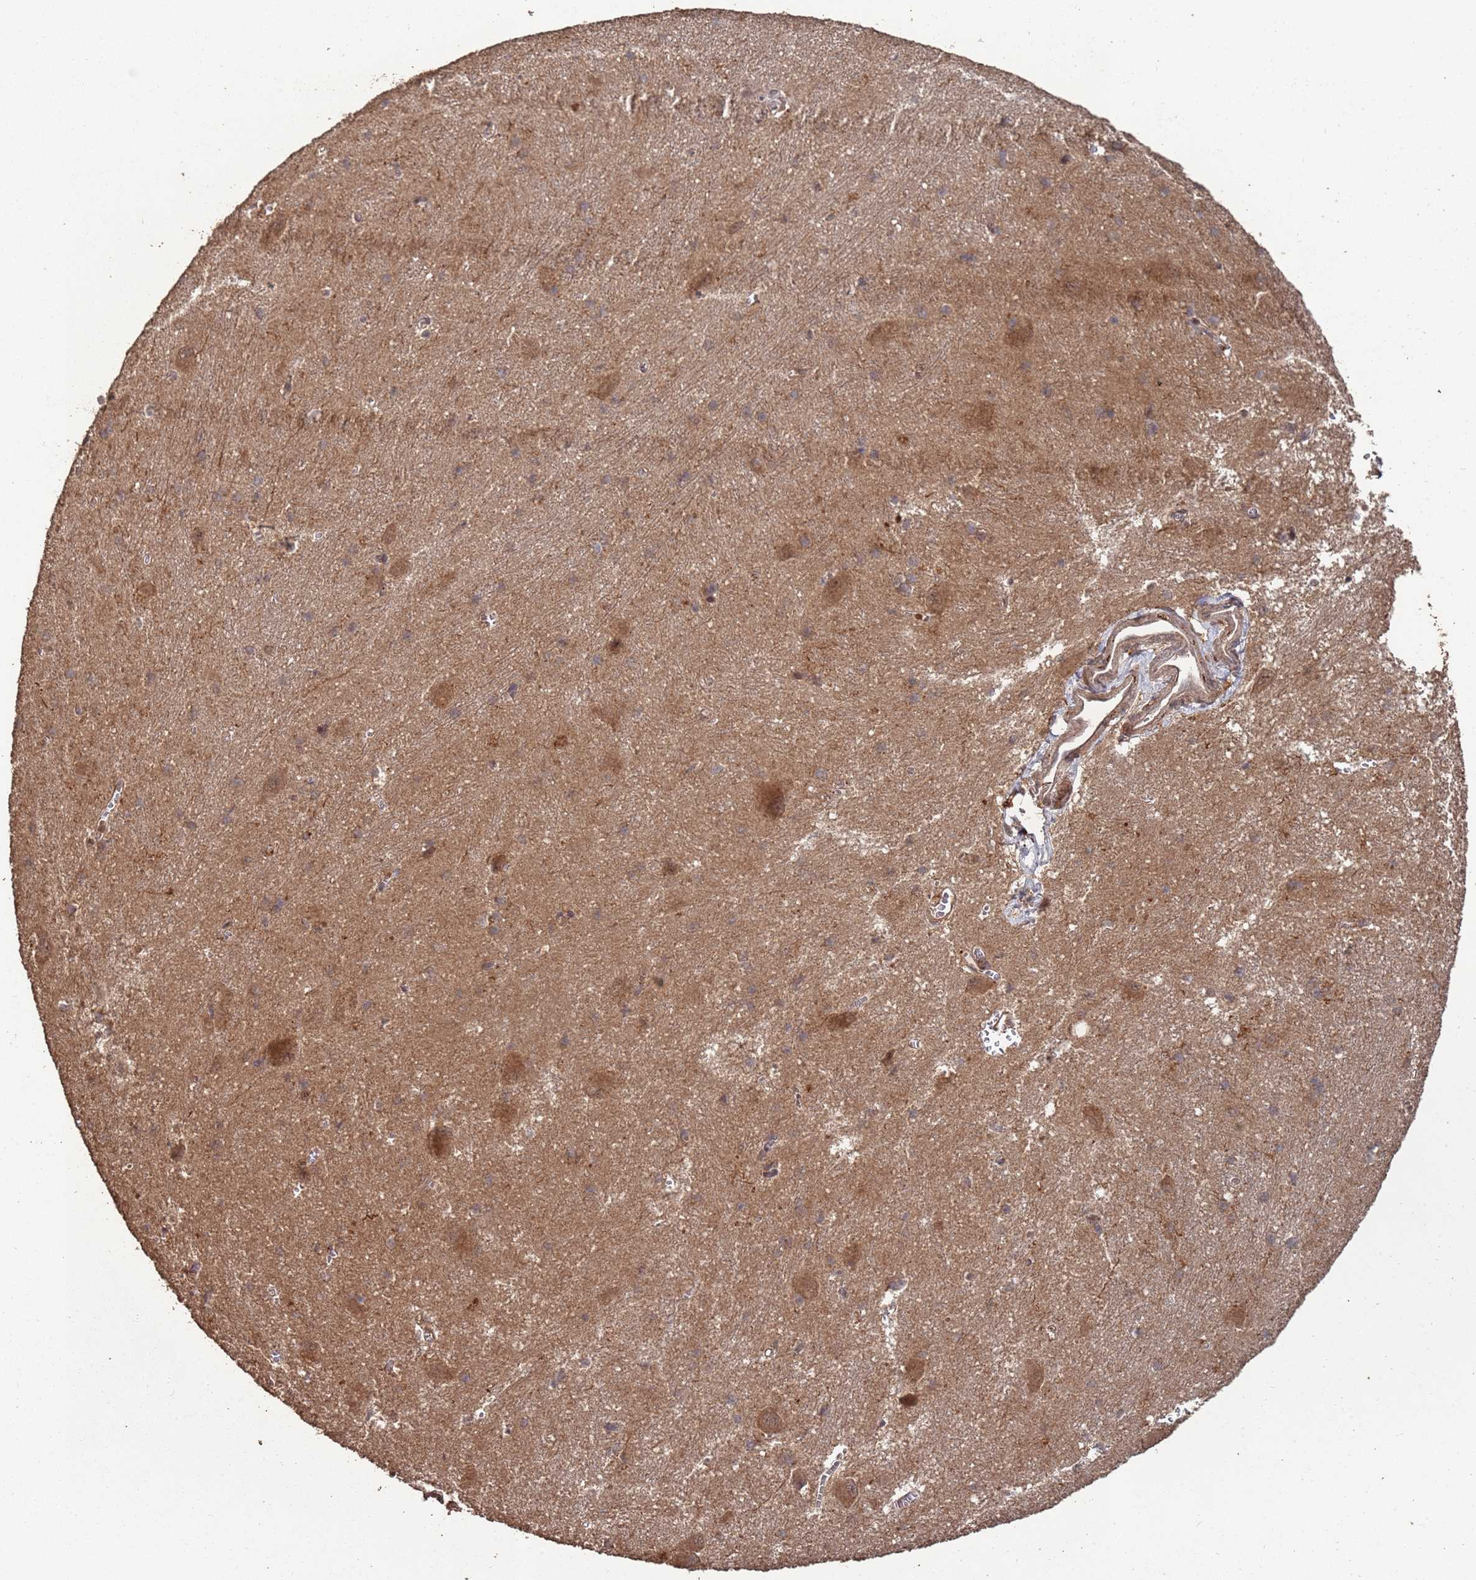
{"staining": {"intensity": "weak", "quantity": "<25%", "location": "cytoplasmic/membranous"}, "tissue": "caudate", "cell_type": "Glial cells", "image_type": "normal", "snomed": [{"axis": "morphology", "description": "Normal tissue, NOS"}, {"axis": "topography", "description": "Lateral ventricle wall"}], "caption": "Caudate was stained to show a protein in brown. There is no significant expression in glial cells.", "gene": "FRAT1", "patient": {"sex": "male", "age": 37}}